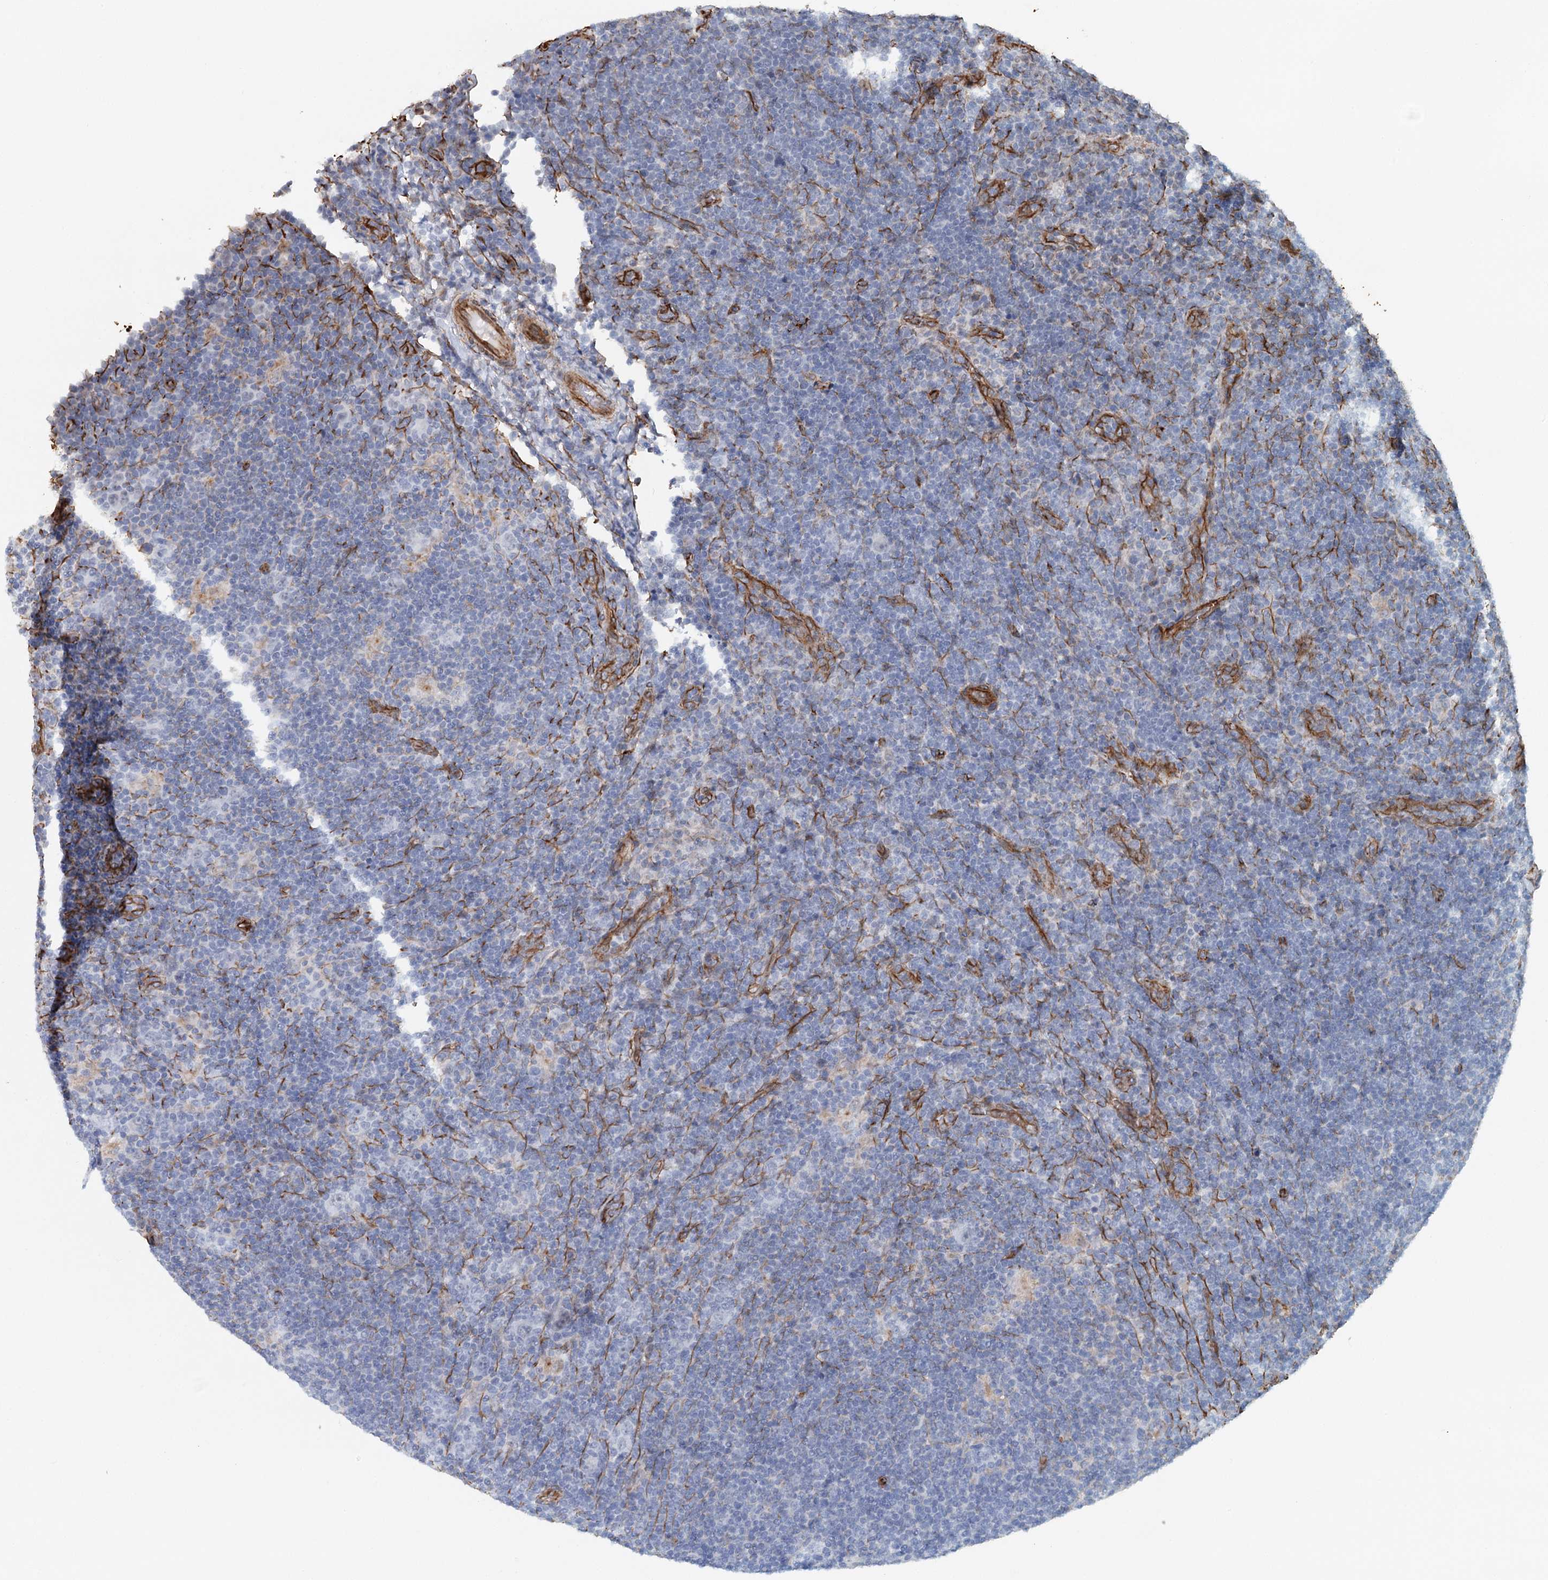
{"staining": {"intensity": "negative", "quantity": "none", "location": "none"}, "tissue": "lymphoma", "cell_type": "Tumor cells", "image_type": "cancer", "snomed": [{"axis": "morphology", "description": "Hodgkin's disease, NOS"}, {"axis": "topography", "description": "Lymph node"}], "caption": "Photomicrograph shows no significant protein expression in tumor cells of lymphoma.", "gene": "SYNPO", "patient": {"sex": "female", "age": 57}}